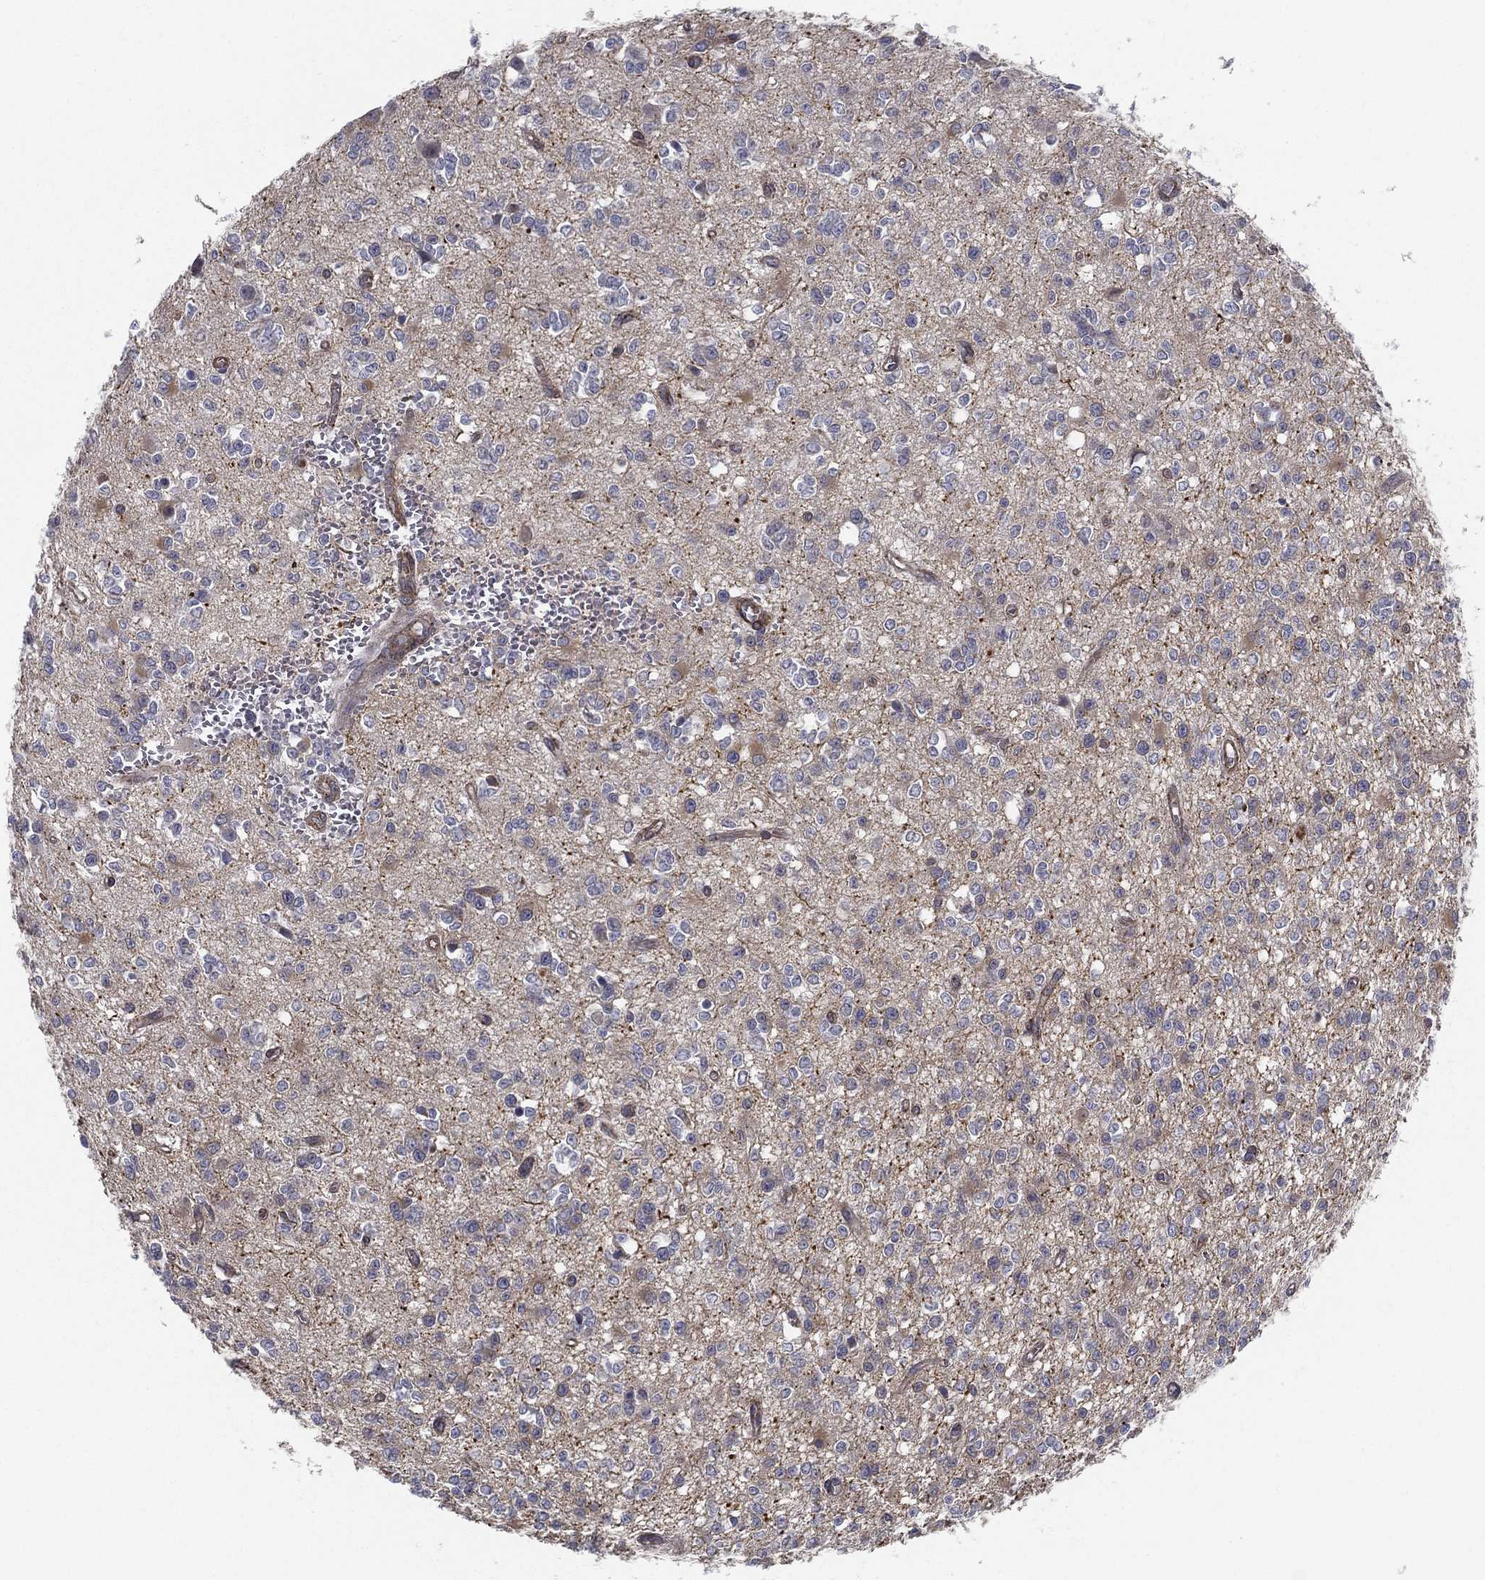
{"staining": {"intensity": "moderate", "quantity": "<25%", "location": "cytoplasmic/membranous"}, "tissue": "glioma", "cell_type": "Tumor cells", "image_type": "cancer", "snomed": [{"axis": "morphology", "description": "Glioma, malignant, Low grade"}, {"axis": "topography", "description": "Brain"}], "caption": "The image demonstrates a brown stain indicating the presence of a protein in the cytoplasmic/membranous of tumor cells in glioma.", "gene": "LRRC56", "patient": {"sex": "female", "age": 45}}